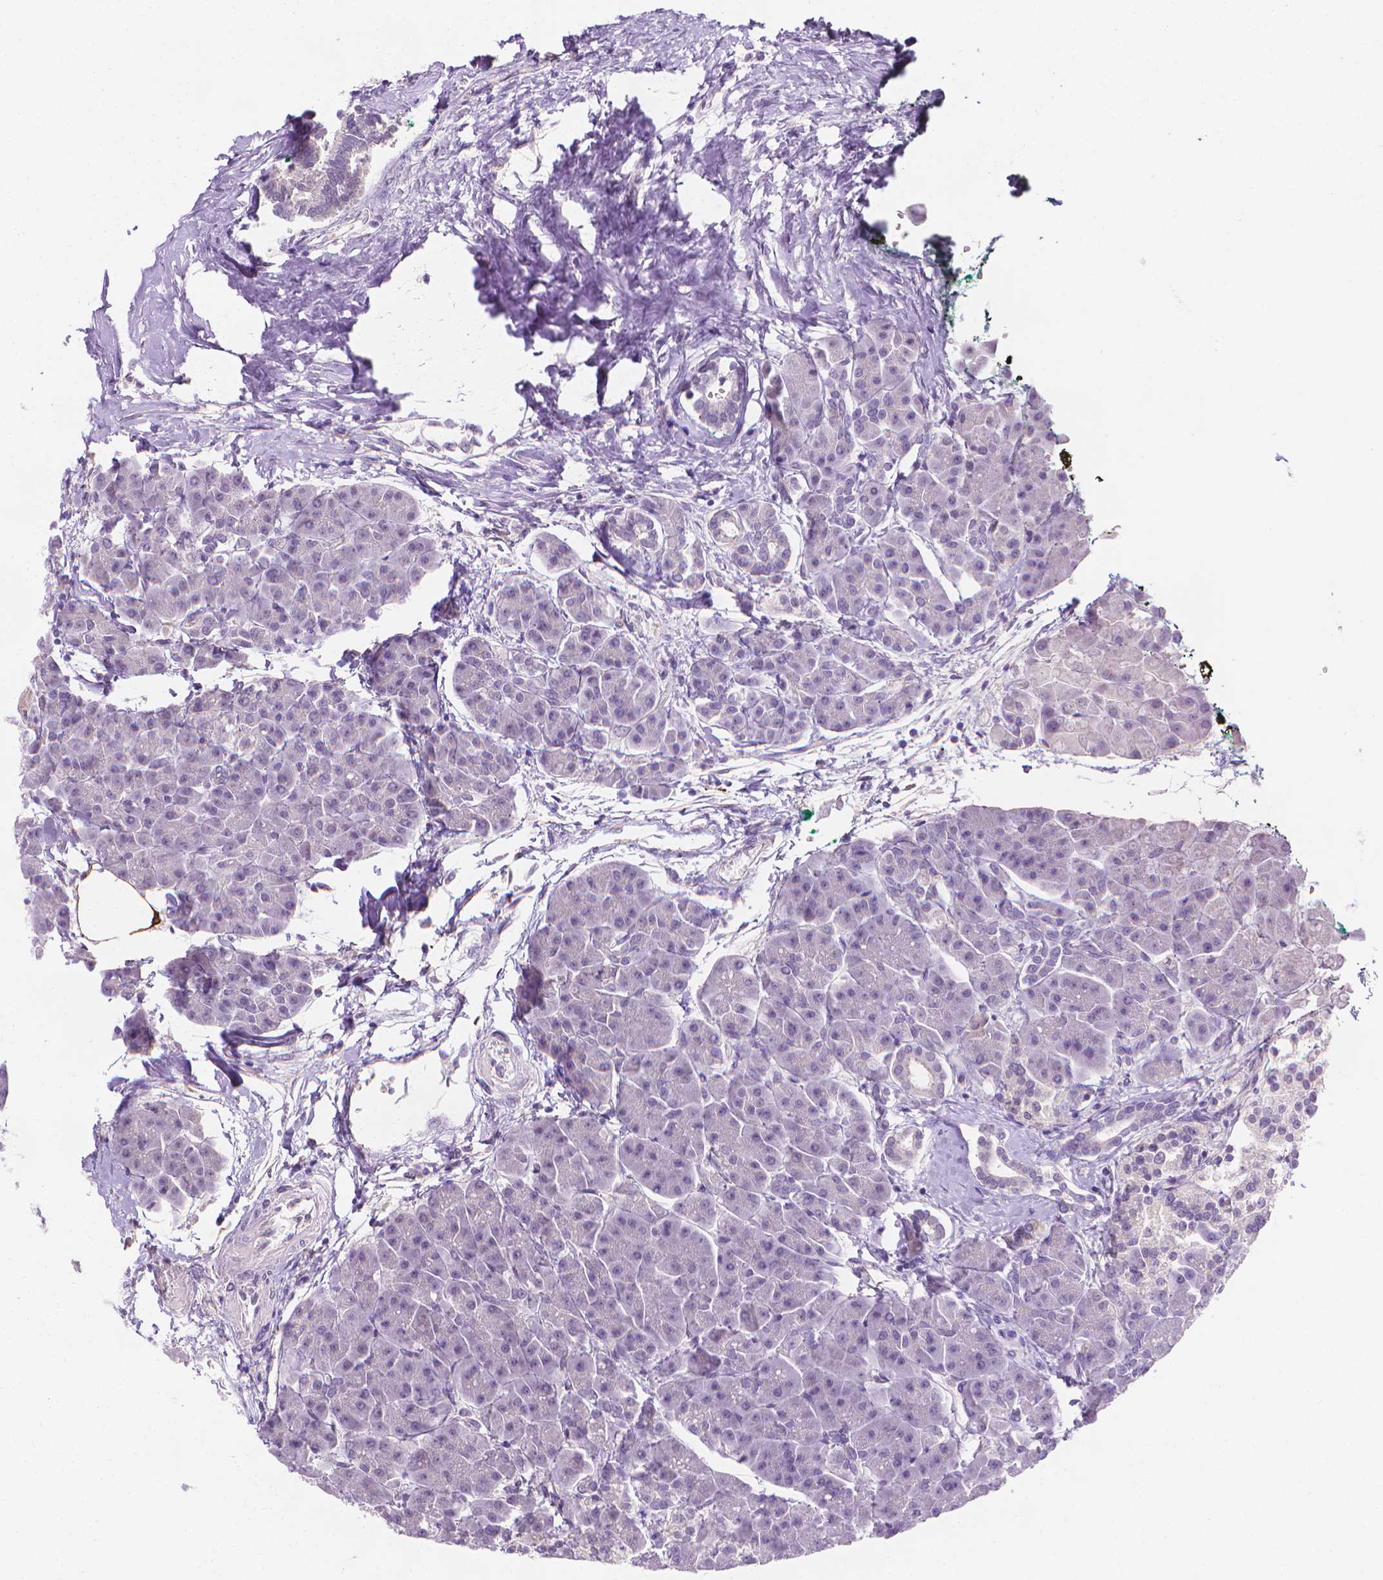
{"staining": {"intensity": "negative", "quantity": "none", "location": "none"}, "tissue": "pancreas", "cell_type": "Exocrine glandular cells", "image_type": "normal", "snomed": [{"axis": "morphology", "description": "Normal tissue, NOS"}, {"axis": "topography", "description": "Adipose tissue"}, {"axis": "topography", "description": "Pancreas"}, {"axis": "topography", "description": "Peripheral nerve tissue"}], "caption": "A high-resolution photomicrograph shows immunohistochemistry staining of normal pancreas, which demonstrates no significant expression in exocrine glandular cells.", "gene": "FASN", "patient": {"sex": "female", "age": 58}}